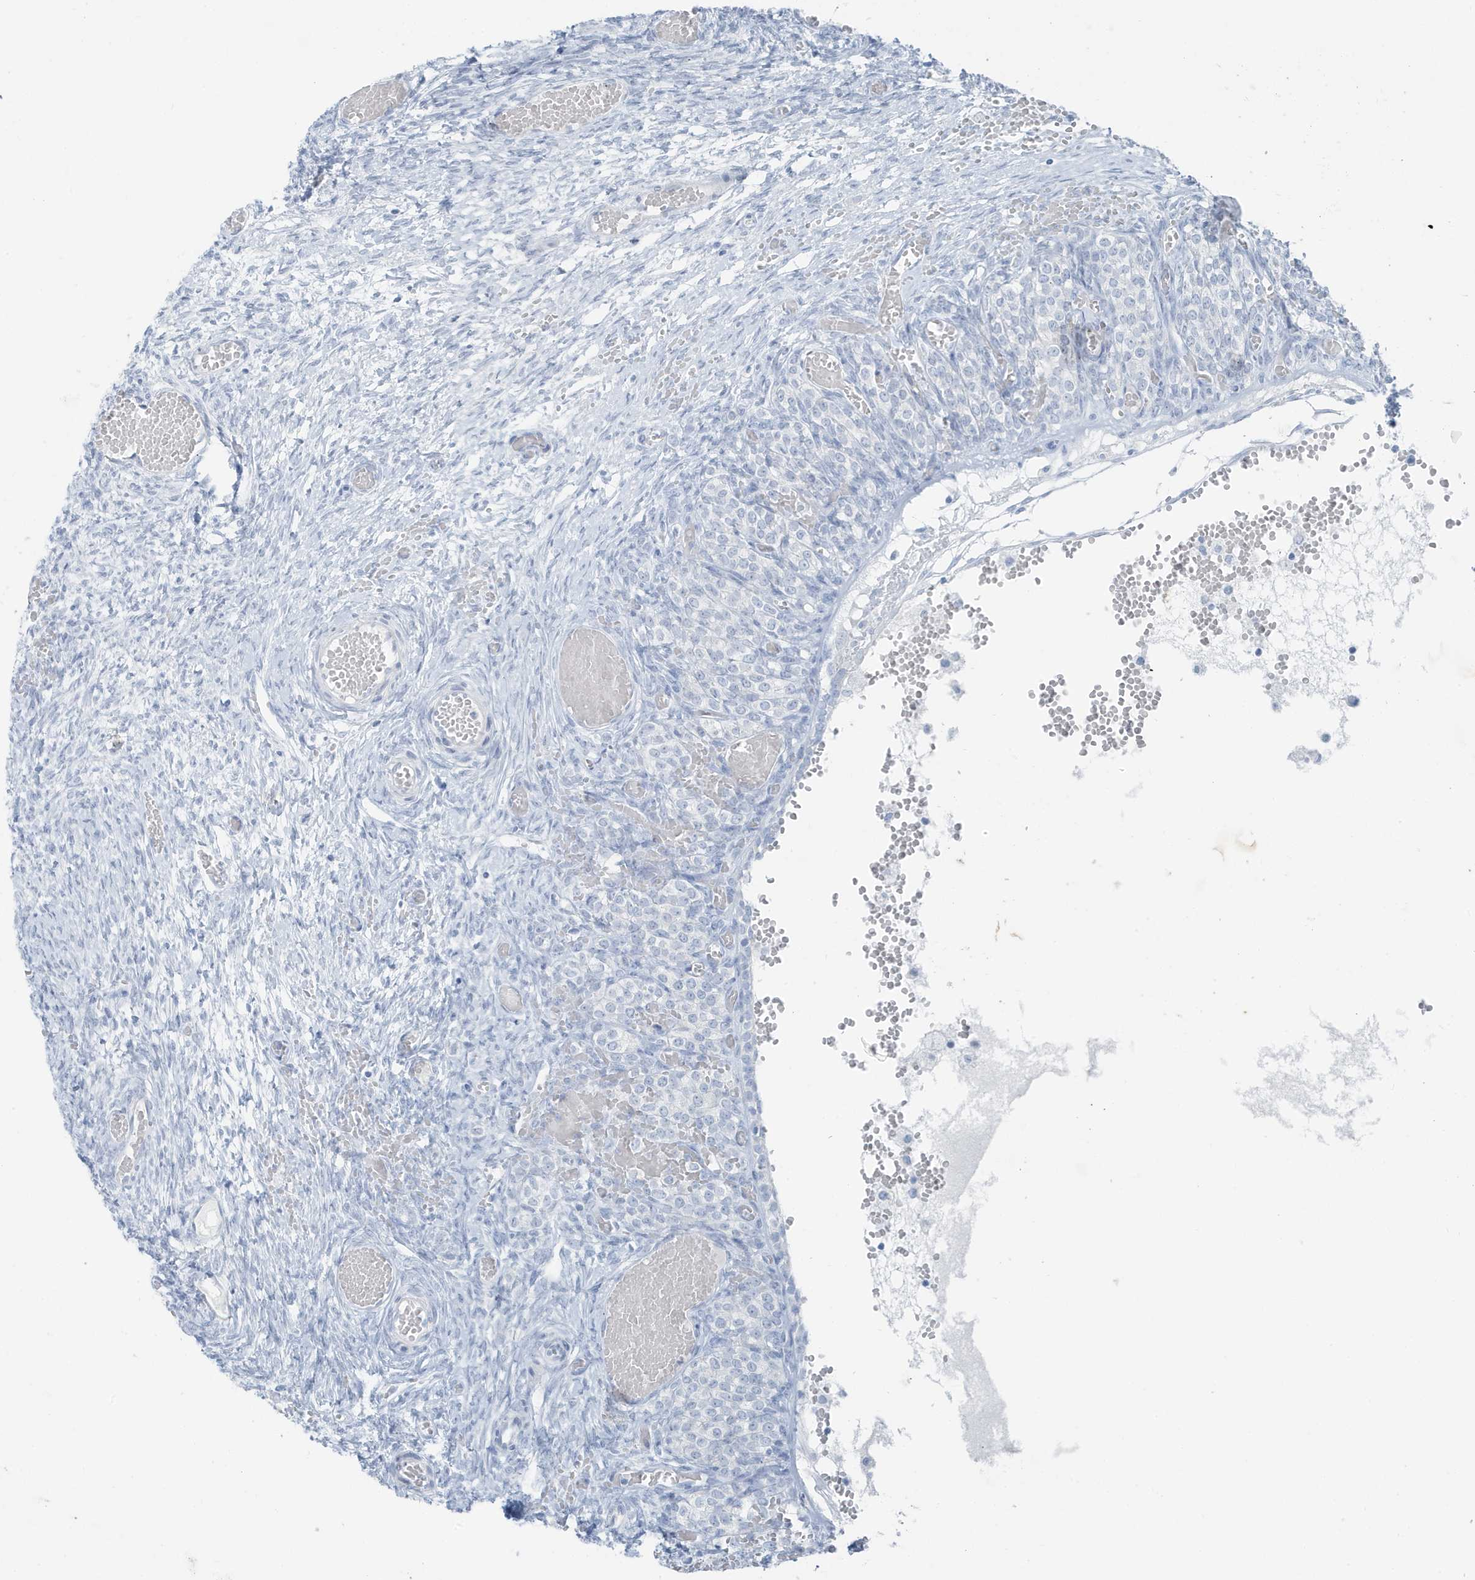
{"staining": {"intensity": "negative", "quantity": "none", "location": "none"}, "tissue": "ovary", "cell_type": "Ovarian stroma cells", "image_type": "normal", "snomed": [{"axis": "morphology", "description": "Adenocarcinoma, NOS"}, {"axis": "topography", "description": "Endometrium"}], "caption": "This is an immunohistochemistry image of normal human ovary. There is no positivity in ovarian stroma cells.", "gene": "ZFP64", "patient": {"sex": "female", "age": 32}}